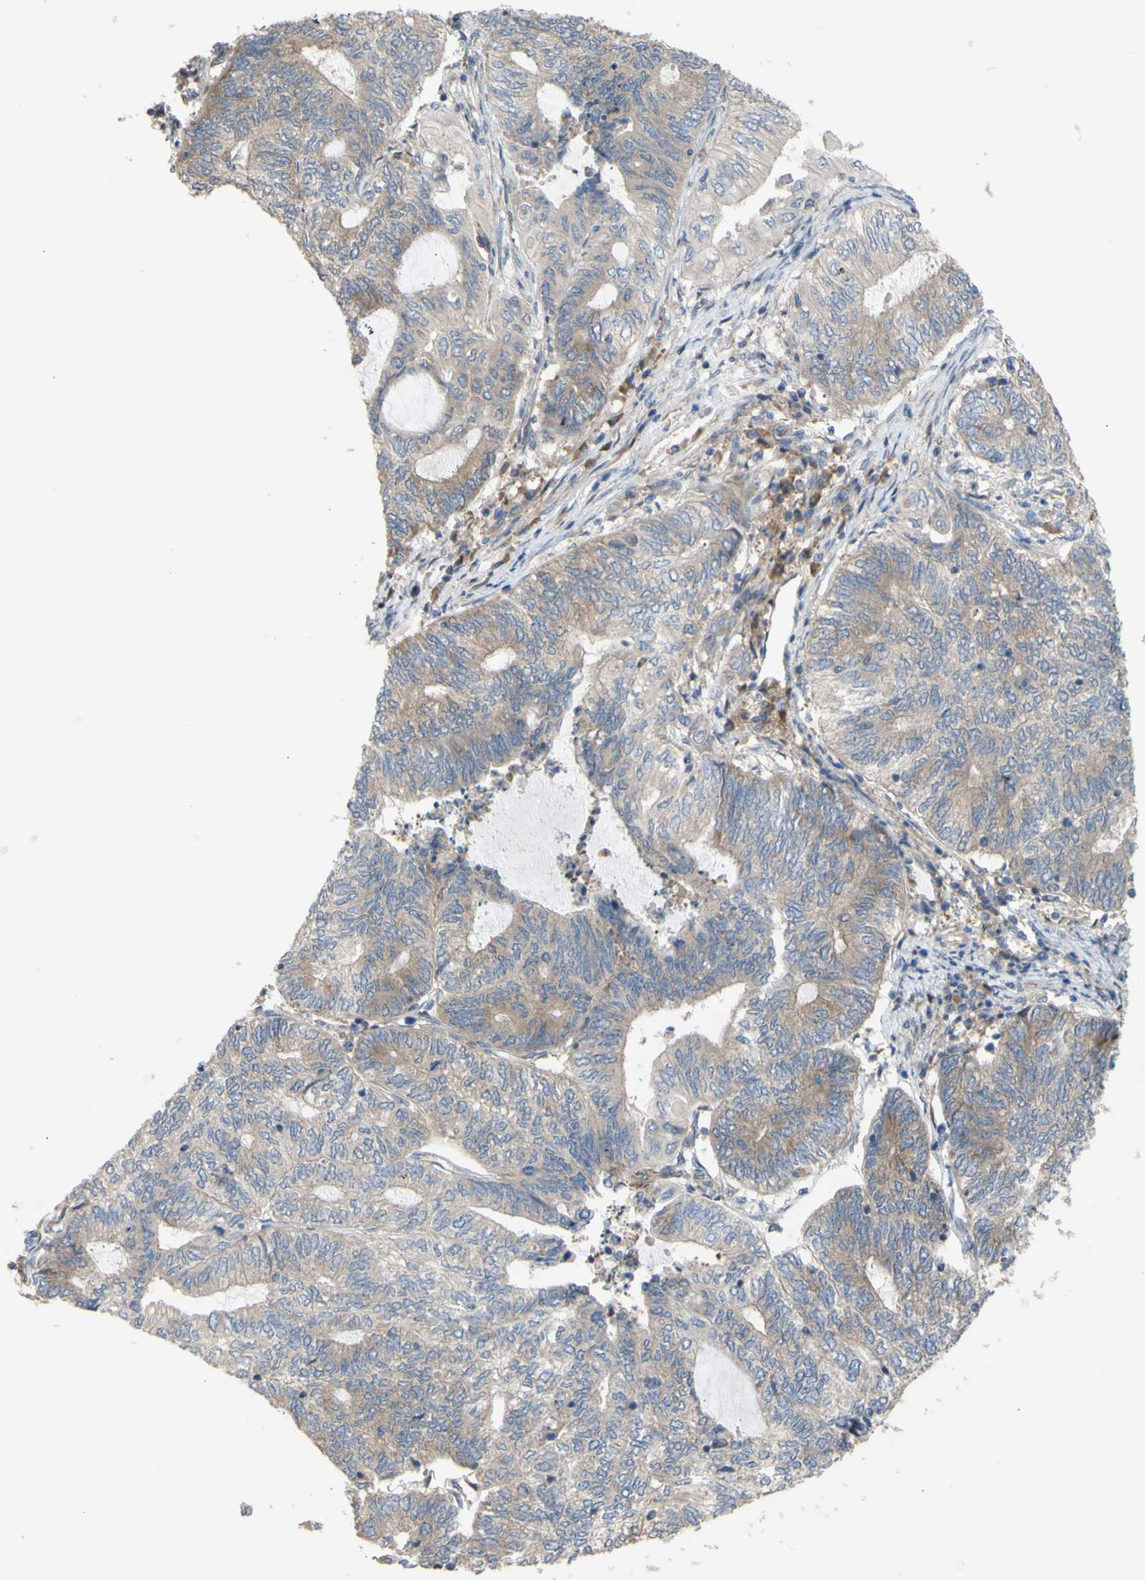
{"staining": {"intensity": "weak", "quantity": "25%-75%", "location": "cytoplasmic/membranous"}, "tissue": "endometrial cancer", "cell_type": "Tumor cells", "image_type": "cancer", "snomed": [{"axis": "morphology", "description": "Adenocarcinoma, NOS"}, {"axis": "topography", "description": "Uterus"}, {"axis": "topography", "description": "Endometrium"}], "caption": "Endometrial cancer (adenocarcinoma) stained with a brown dye exhibits weak cytoplasmic/membranous positive staining in about 25%-75% of tumor cells.", "gene": "EIF2S3", "patient": {"sex": "female", "age": 70}}